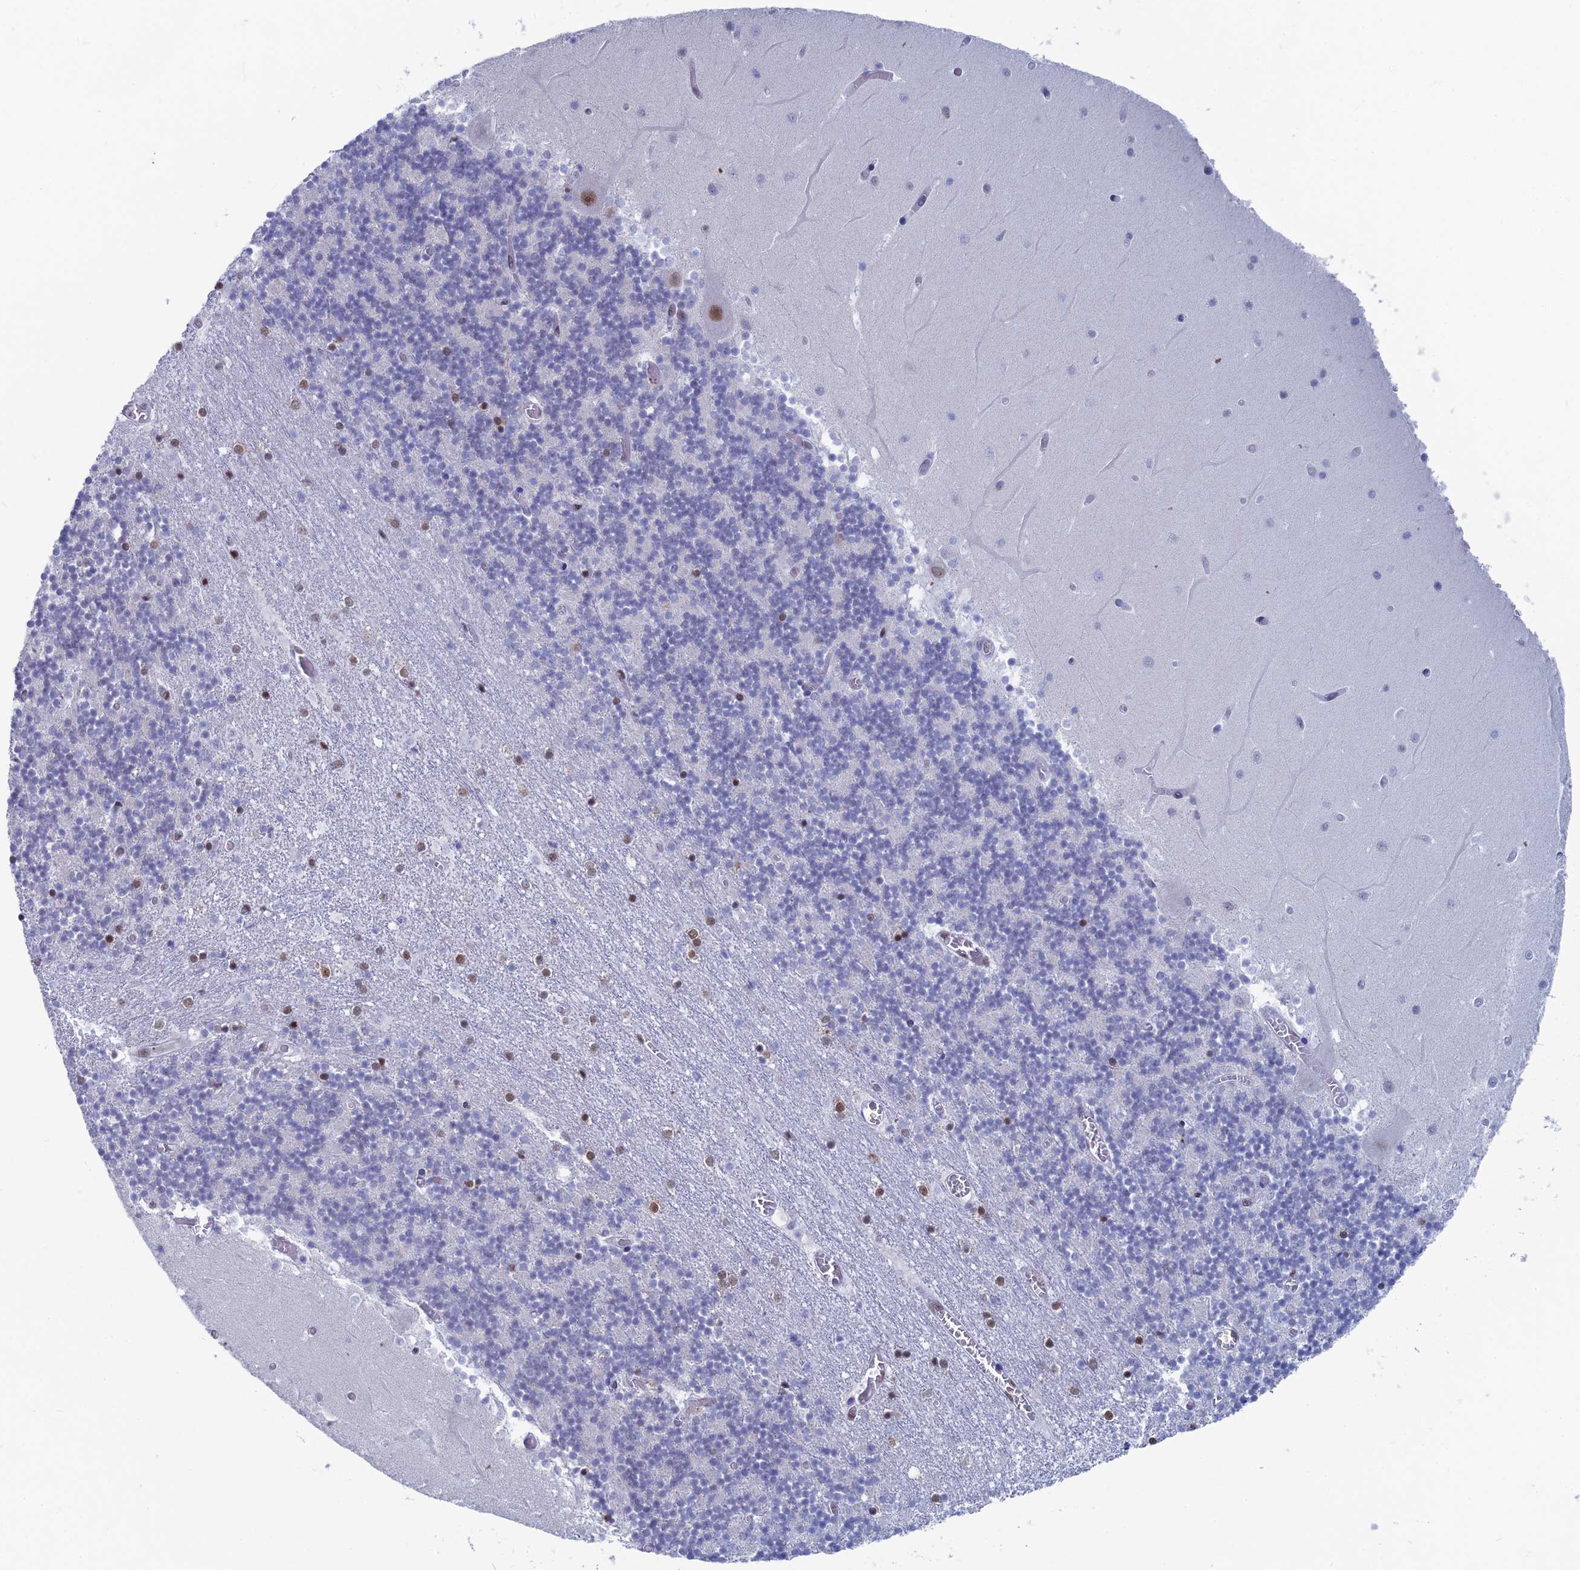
{"staining": {"intensity": "moderate", "quantity": "<25%", "location": "nuclear"}, "tissue": "cerebellum", "cell_type": "Cells in granular layer", "image_type": "normal", "snomed": [{"axis": "morphology", "description": "Normal tissue, NOS"}, {"axis": "topography", "description": "Cerebellum"}], "caption": "This is an image of immunohistochemistry (IHC) staining of unremarkable cerebellum, which shows moderate expression in the nuclear of cells in granular layer.", "gene": "NOL4L", "patient": {"sex": "female", "age": 28}}